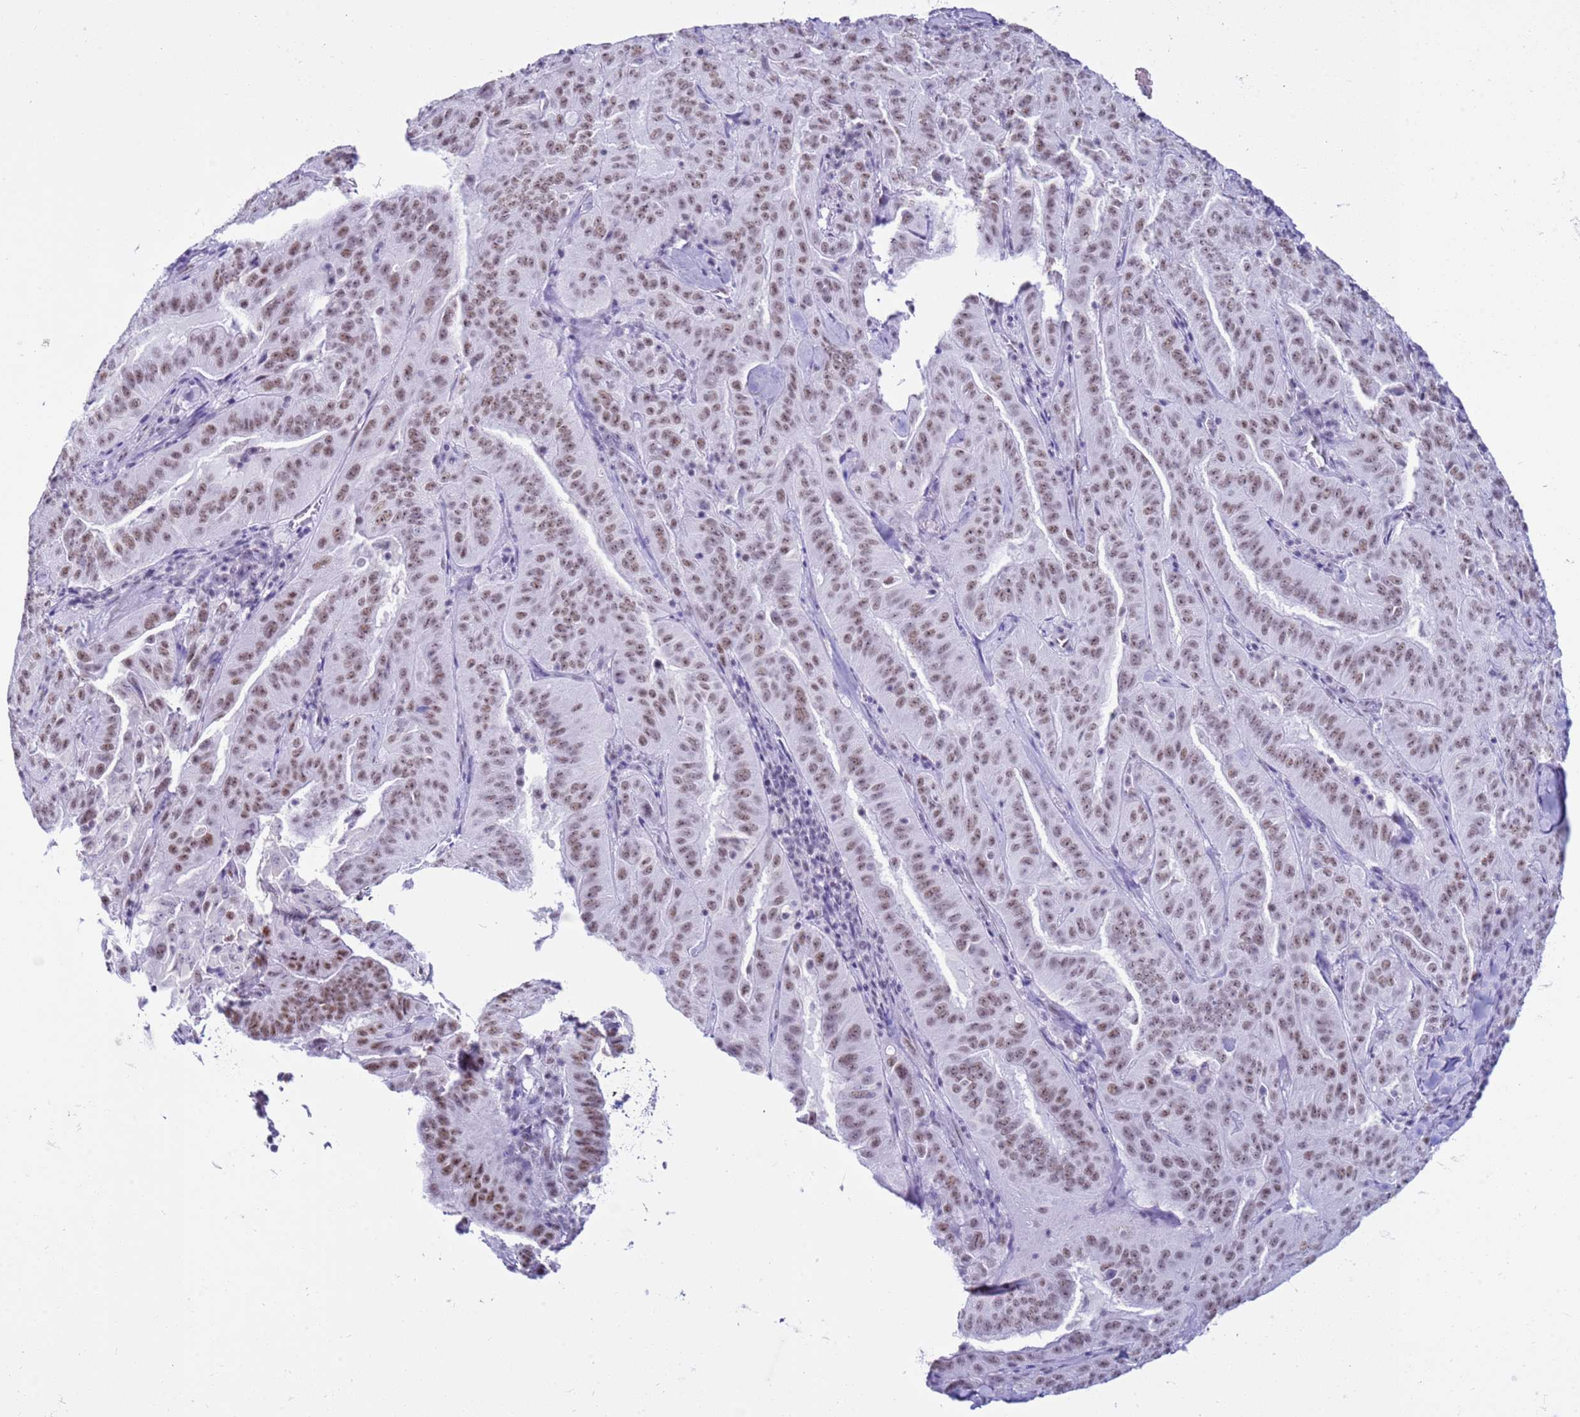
{"staining": {"intensity": "moderate", "quantity": ">75%", "location": "nuclear"}, "tissue": "pancreatic cancer", "cell_type": "Tumor cells", "image_type": "cancer", "snomed": [{"axis": "morphology", "description": "Adenocarcinoma, NOS"}, {"axis": "topography", "description": "Pancreas"}], "caption": "DAB (3,3'-diaminobenzidine) immunohistochemical staining of pancreatic cancer demonstrates moderate nuclear protein staining in about >75% of tumor cells. The protein is stained brown, and the nuclei are stained in blue (DAB IHC with brightfield microscopy, high magnification).", "gene": "DHX15", "patient": {"sex": "male", "age": 63}}